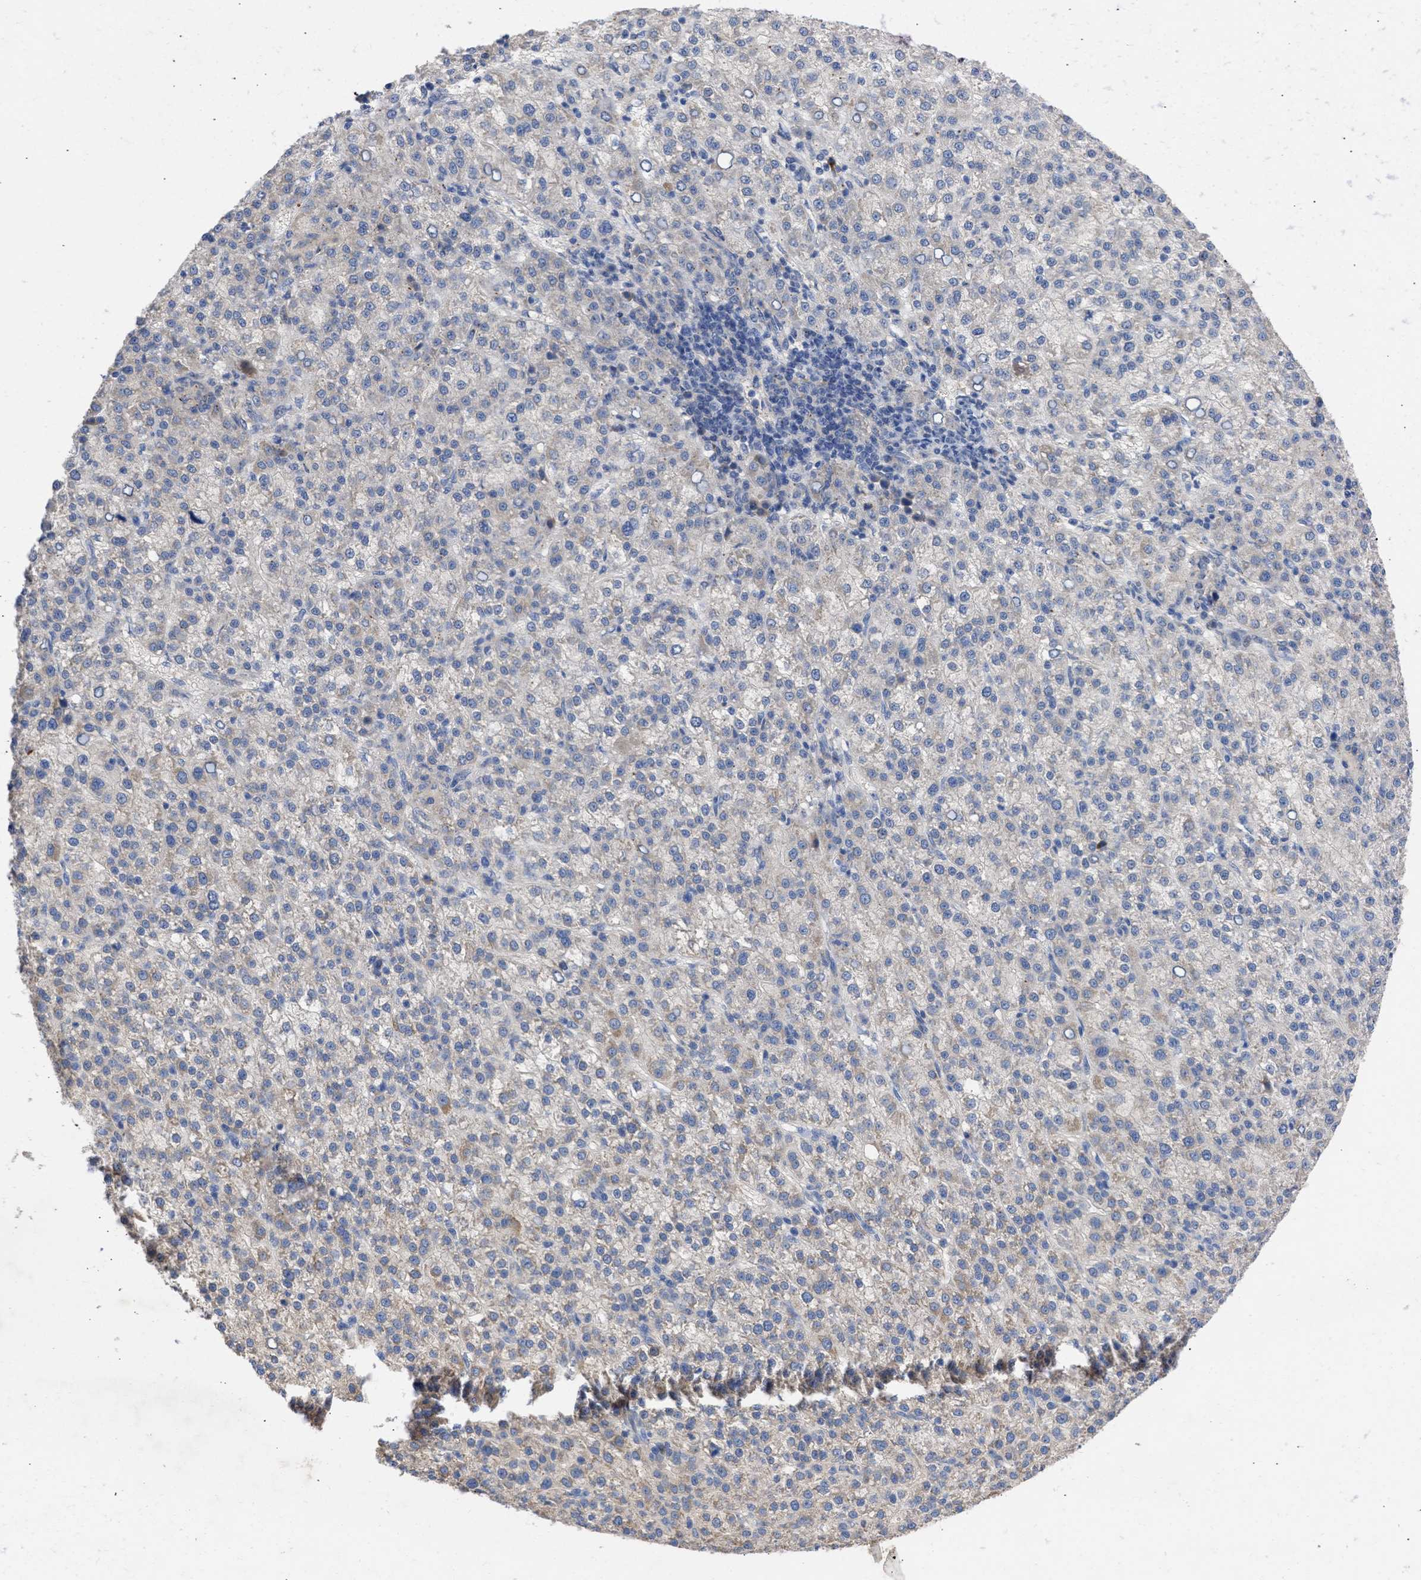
{"staining": {"intensity": "negative", "quantity": "none", "location": "none"}, "tissue": "liver cancer", "cell_type": "Tumor cells", "image_type": "cancer", "snomed": [{"axis": "morphology", "description": "Carcinoma, Hepatocellular, NOS"}, {"axis": "topography", "description": "Liver"}], "caption": "This is an immunohistochemistry photomicrograph of human liver hepatocellular carcinoma. There is no positivity in tumor cells.", "gene": "ARHGEF4", "patient": {"sex": "female", "age": 58}}